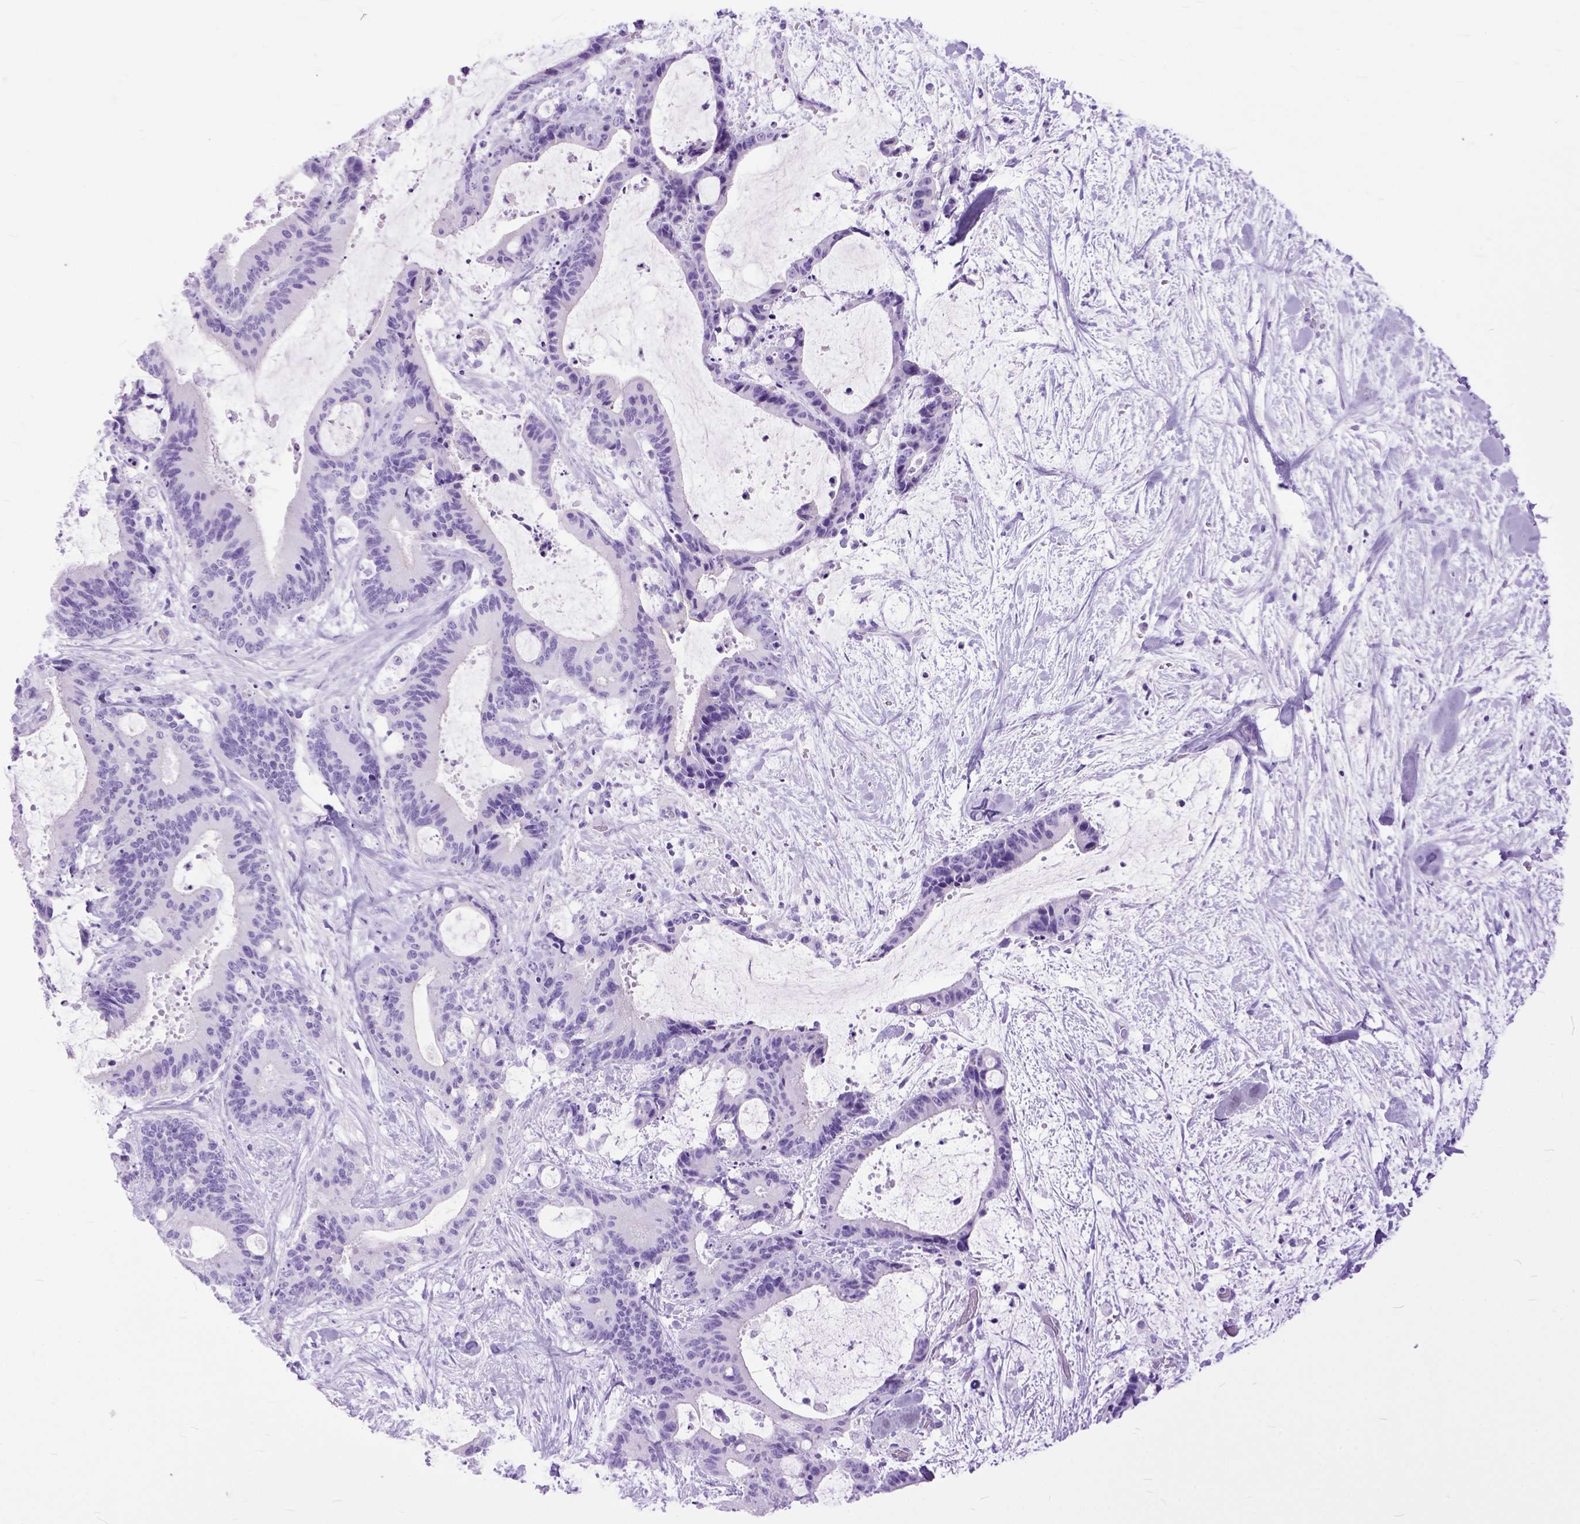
{"staining": {"intensity": "negative", "quantity": "none", "location": "none"}, "tissue": "liver cancer", "cell_type": "Tumor cells", "image_type": "cancer", "snomed": [{"axis": "morphology", "description": "Cholangiocarcinoma"}, {"axis": "topography", "description": "Liver"}], "caption": "IHC of human liver cancer demonstrates no expression in tumor cells.", "gene": "GNGT1", "patient": {"sex": "female", "age": 73}}